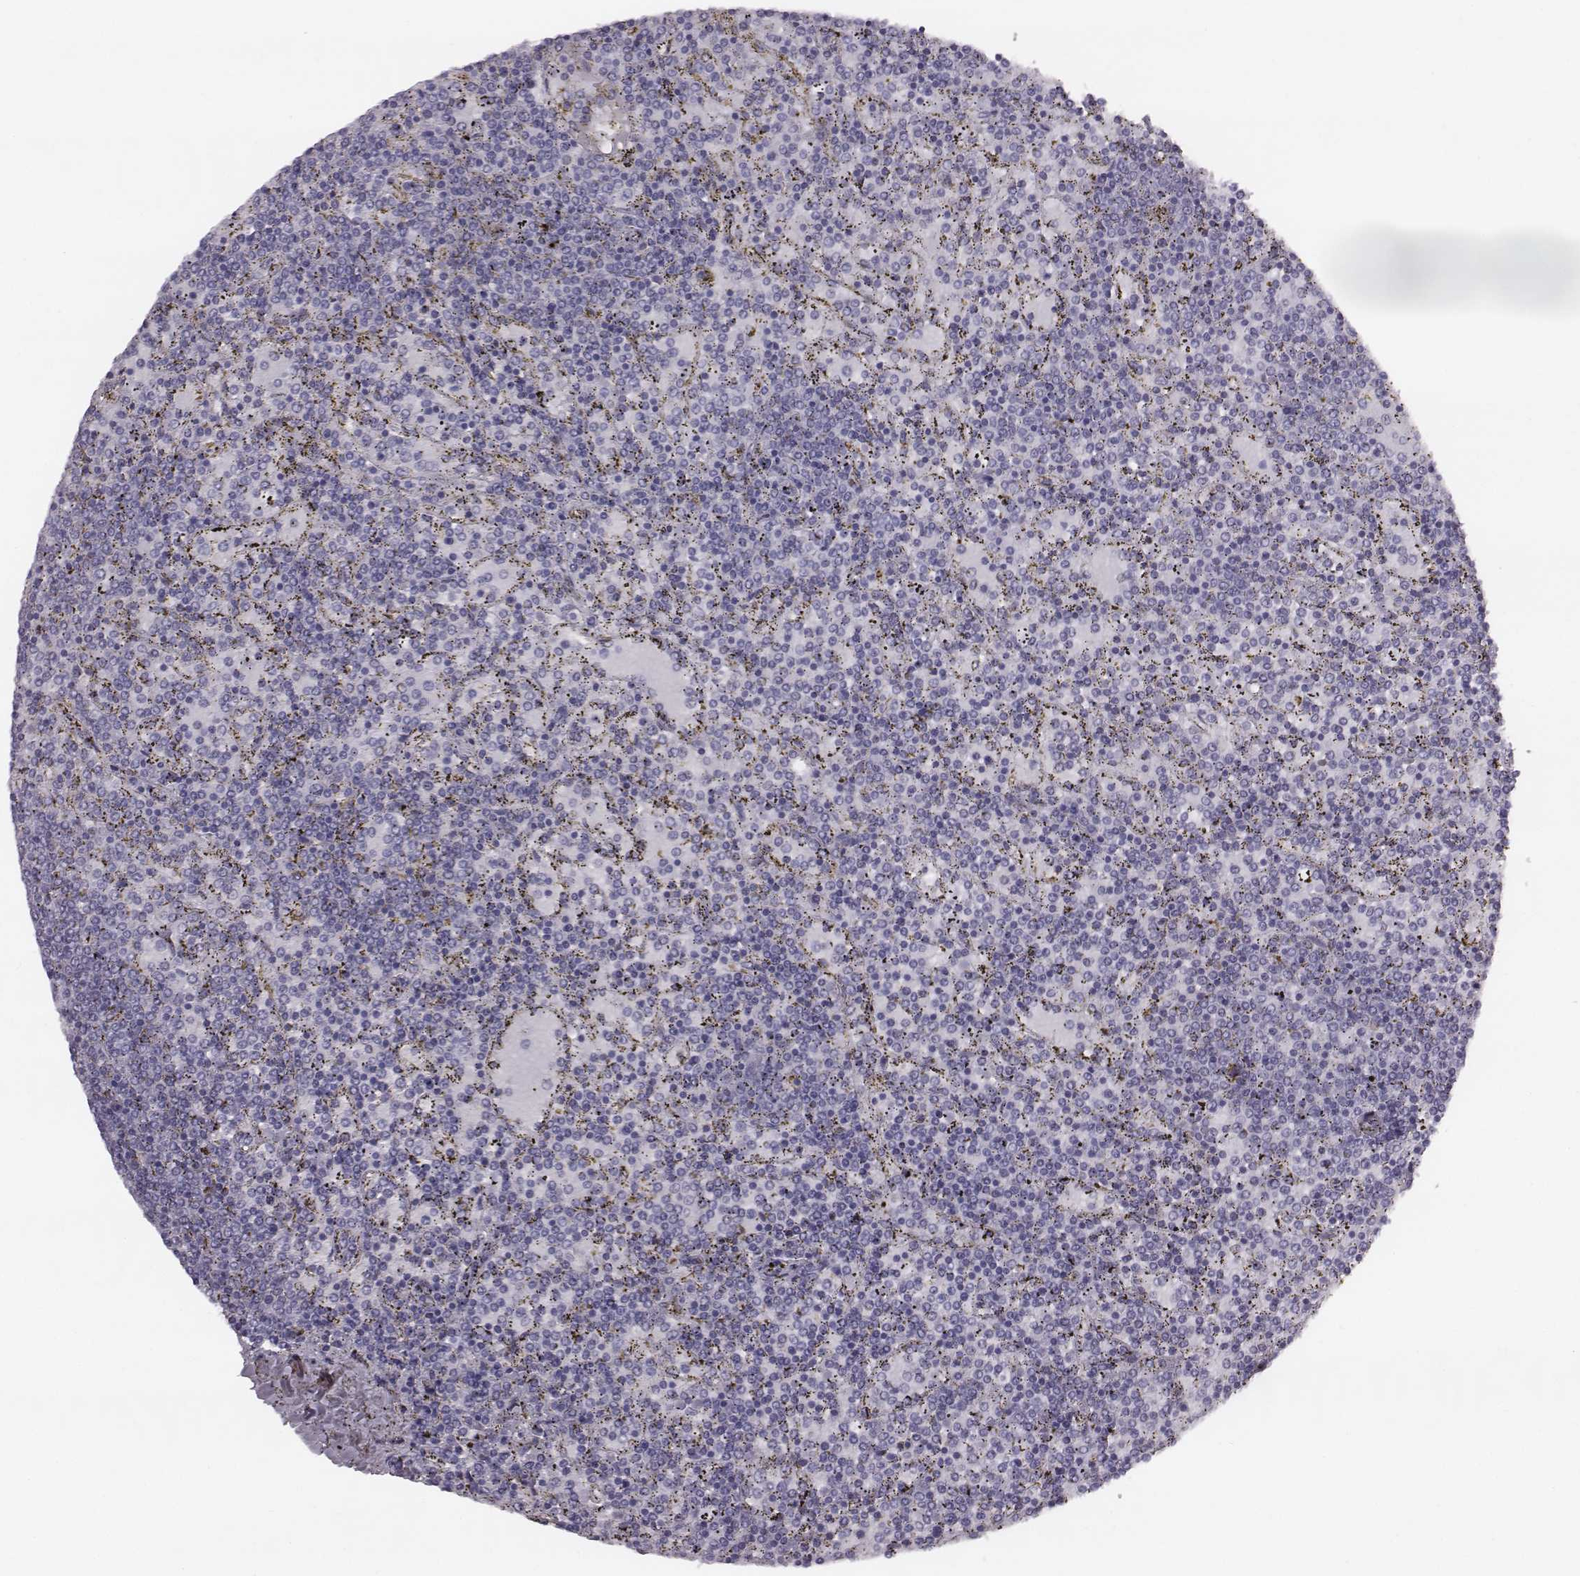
{"staining": {"intensity": "negative", "quantity": "none", "location": "none"}, "tissue": "lymphoma", "cell_type": "Tumor cells", "image_type": "cancer", "snomed": [{"axis": "morphology", "description": "Malignant lymphoma, non-Hodgkin's type, Low grade"}, {"axis": "topography", "description": "Spleen"}], "caption": "Image shows no significant protein staining in tumor cells of lymphoma.", "gene": "PDE8B", "patient": {"sex": "female", "age": 77}}